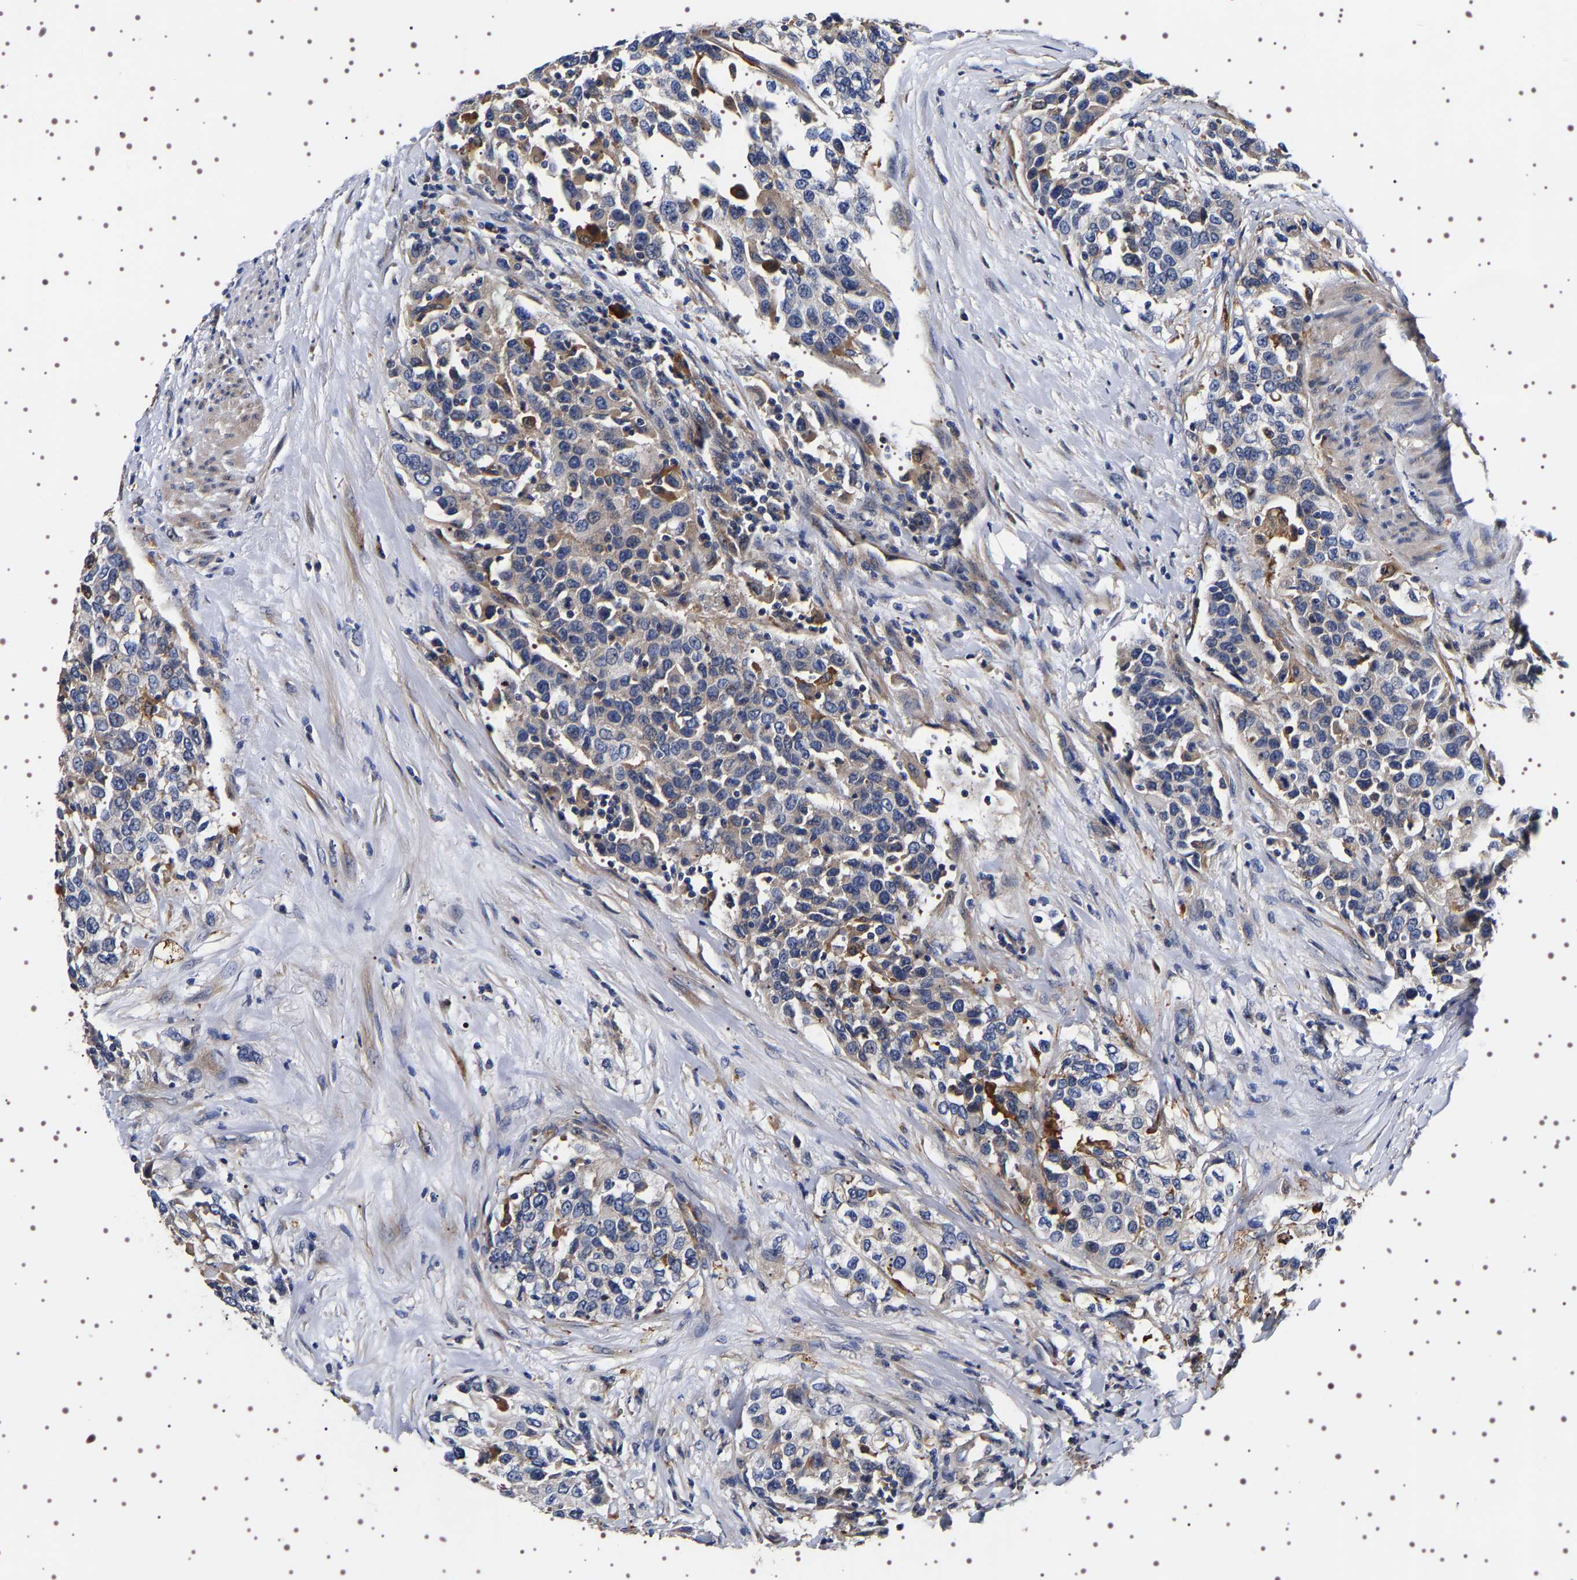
{"staining": {"intensity": "weak", "quantity": "<25%", "location": "cytoplasmic/membranous"}, "tissue": "urothelial cancer", "cell_type": "Tumor cells", "image_type": "cancer", "snomed": [{"axis": "morphology", "description": "Urothelial carcinoma, High grade"}, {"axis": "topography", "description": "Urinary bladder"}], "caption": "Urothelial cancer was stained to show a protein in brown. There is no significant expression in tumor cells. (DAB IHC visualized using brightfield microscopy, high magnification).", "gene": "ALPL", "patient": {"sex": "female", "age": 80}}